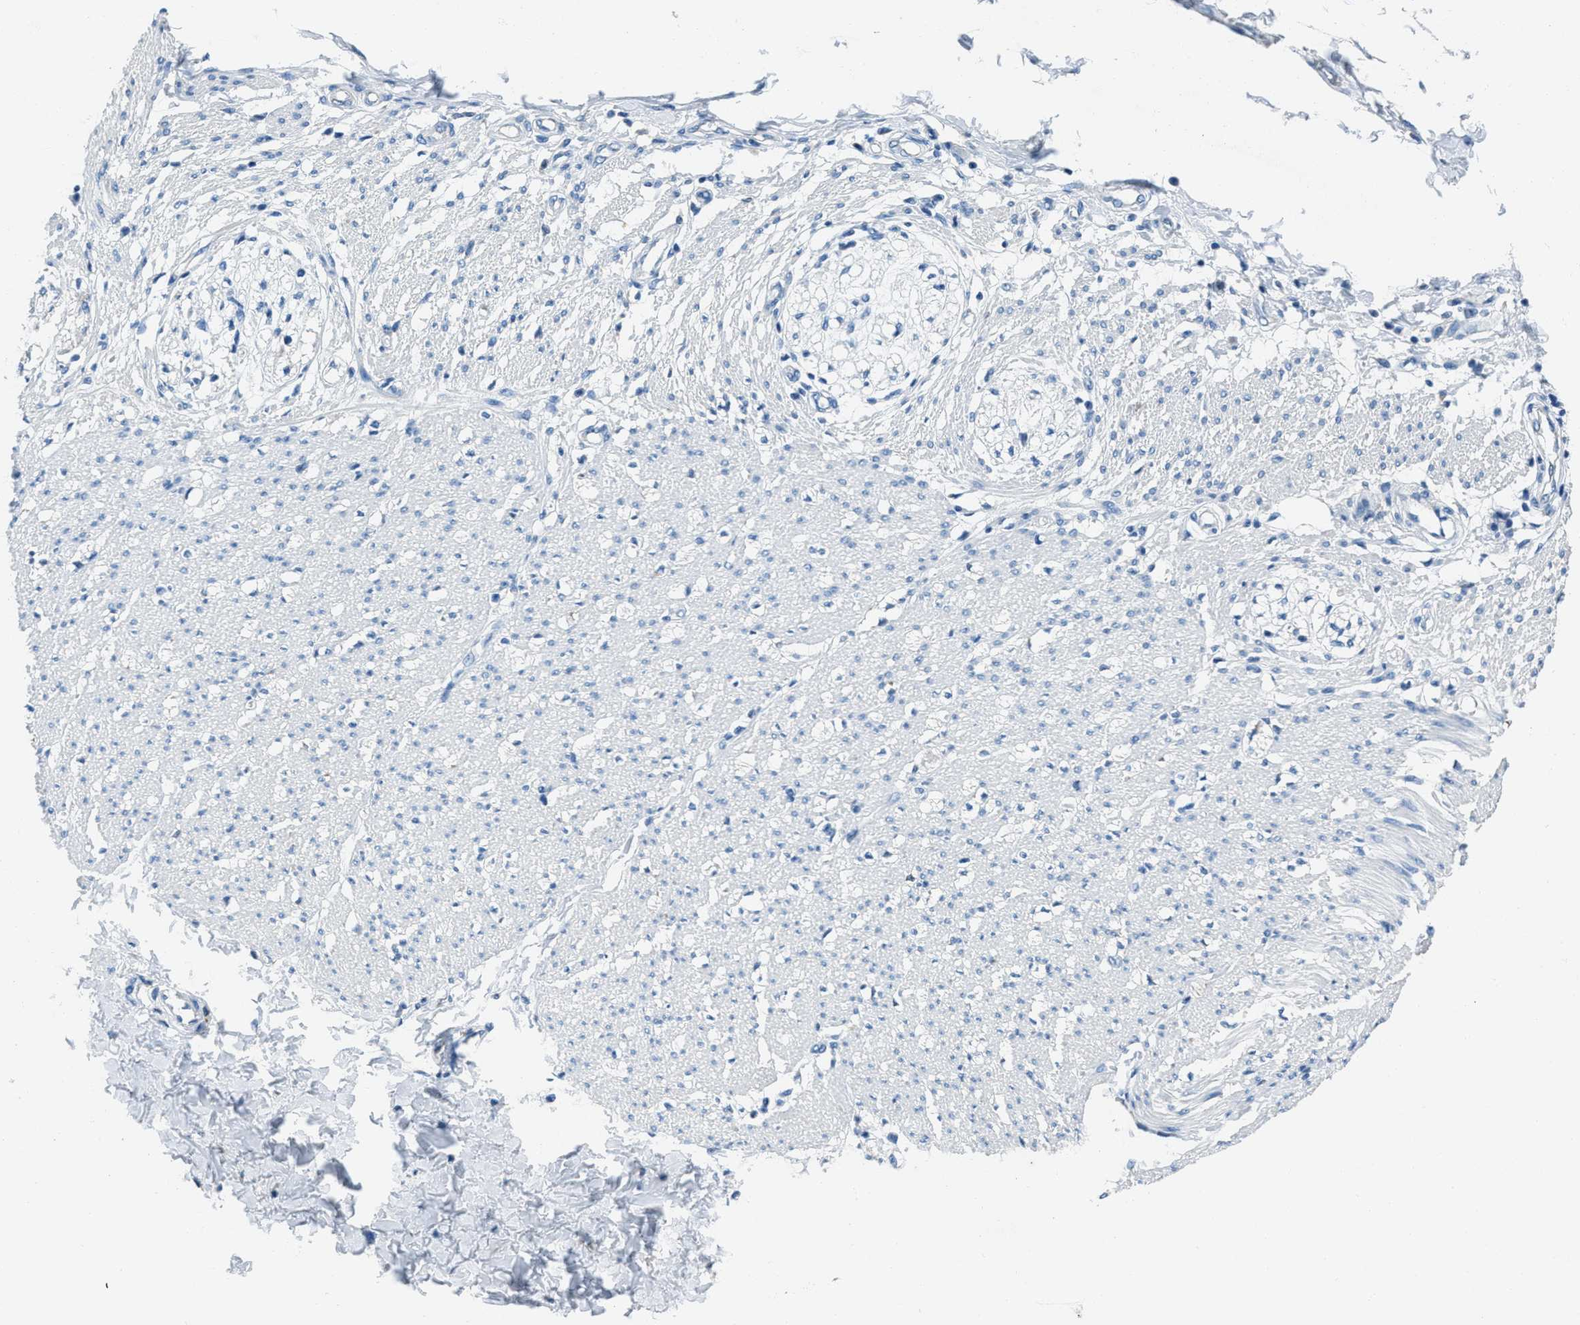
{"staining": {"intensity": "negative", "quantity": "none", "location": "none"}, "tissue": "smooth muscle", "cell_type": "Smooth muscle cells", "image_type": "normal", "snomed": [{"axis": "morphology", "description": "Normal tissue, NOS"}, {"axis": "morphology", "description": "Adenocarcinoma, NOS"}, {"axis": "topography", "description": "Colon"}, {"axis": "topography", "description": "Peripheral nerve tissue"}], "caption": "Human smooth muscle stained for a protein using IHC displays no staining in smooth muscle cells.", "gene": "AMACR", "patient": {"sex": "male", "age": 14}}